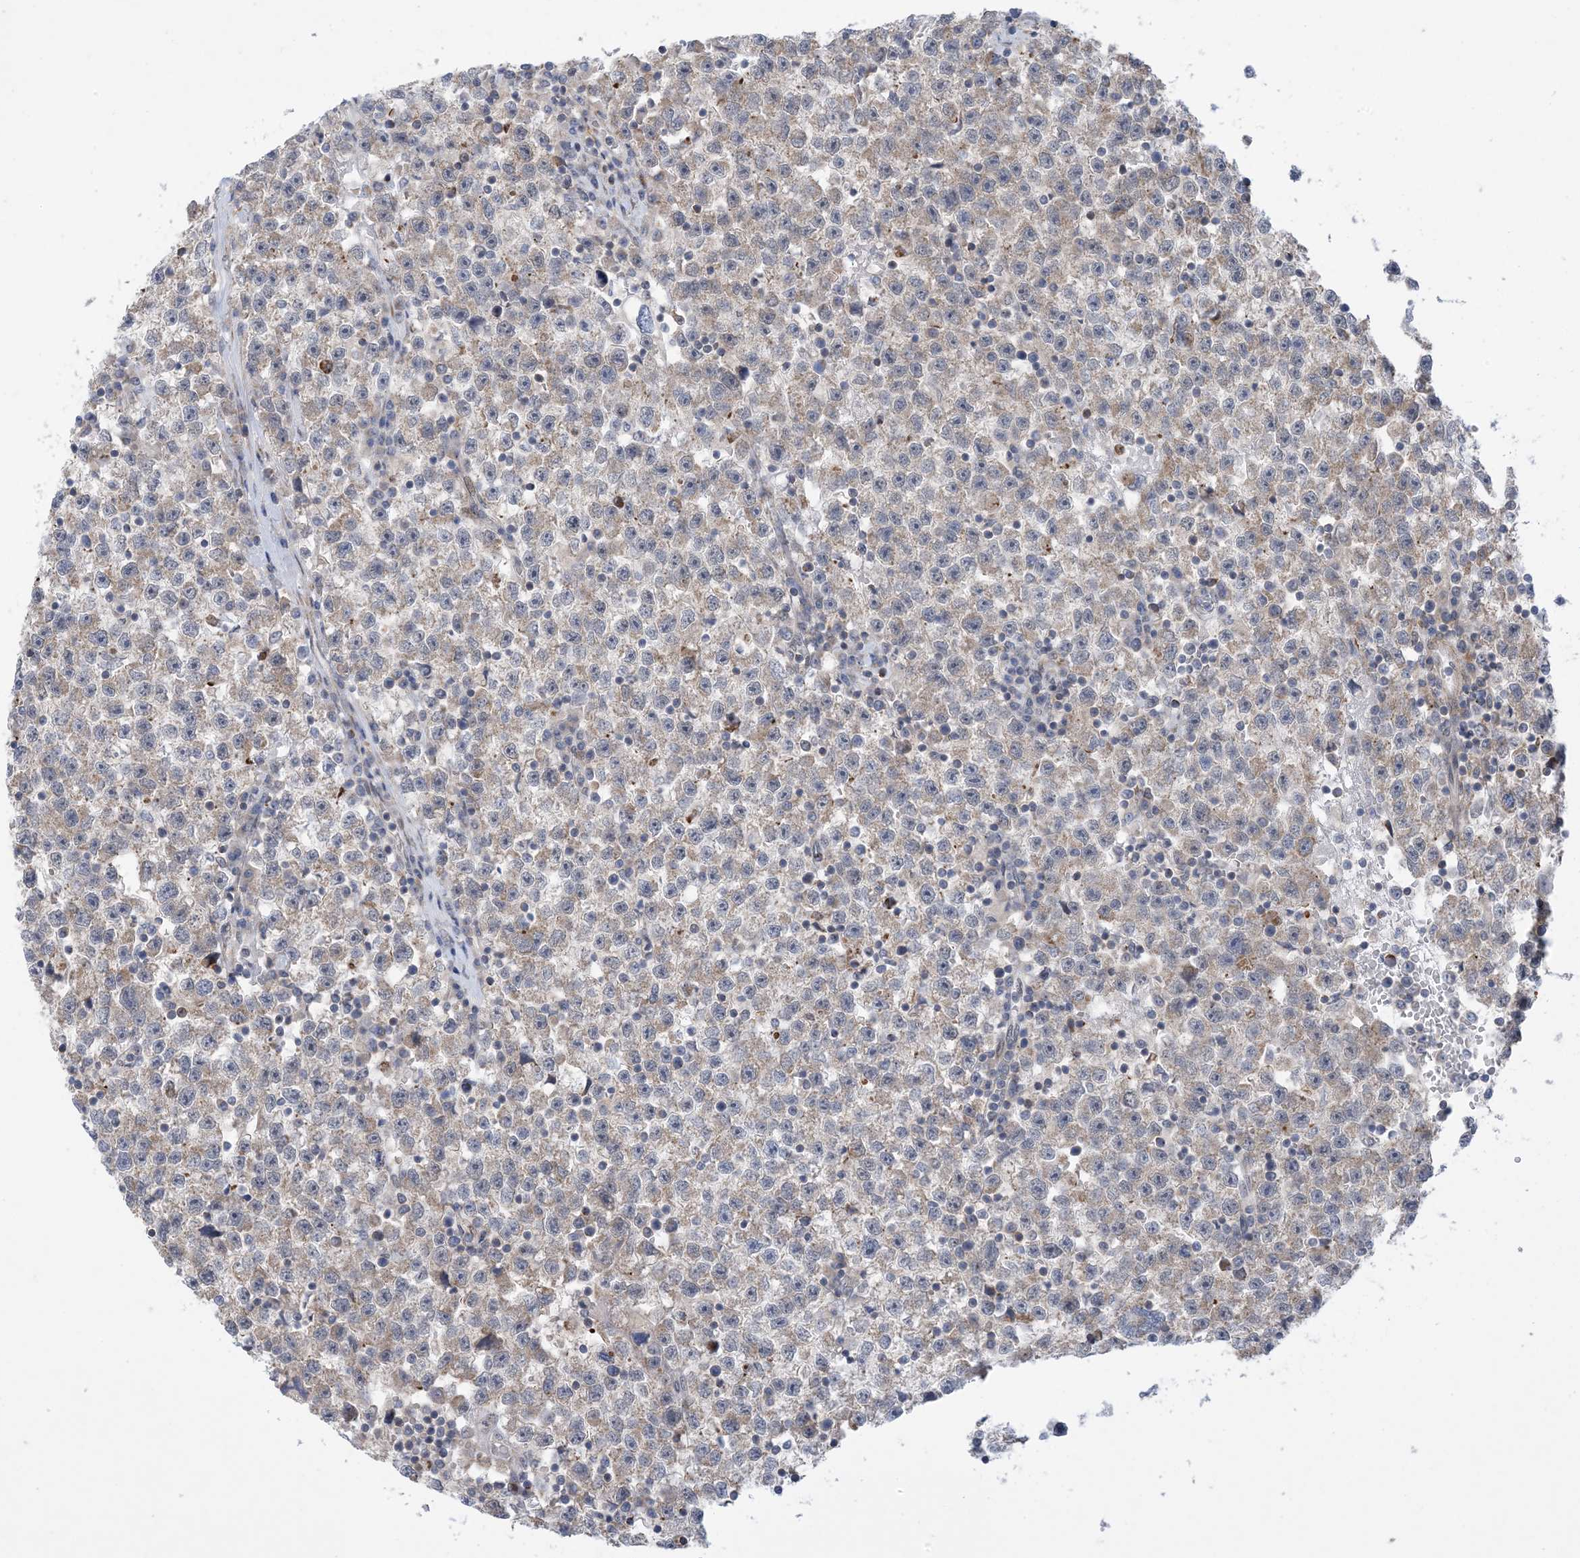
{"staining": {"intensity": "weak", "quantity": "<25%", "location": "cytoplasmic/membranous"}, "tissue": "testis cancer", "cell_type": "Tumor cells", "image_type": "cancer", "snomed": [{"axis": "morphology", "description": "Seminoma, NOS"}, {"axis": "topography", "description": "Testis"}], "caption": "Histopathology image shows no significant protein expression in tumor cells of testis cancer.", "gene": "ZNF8", "patient": {"sex": "male", "age": 22}}